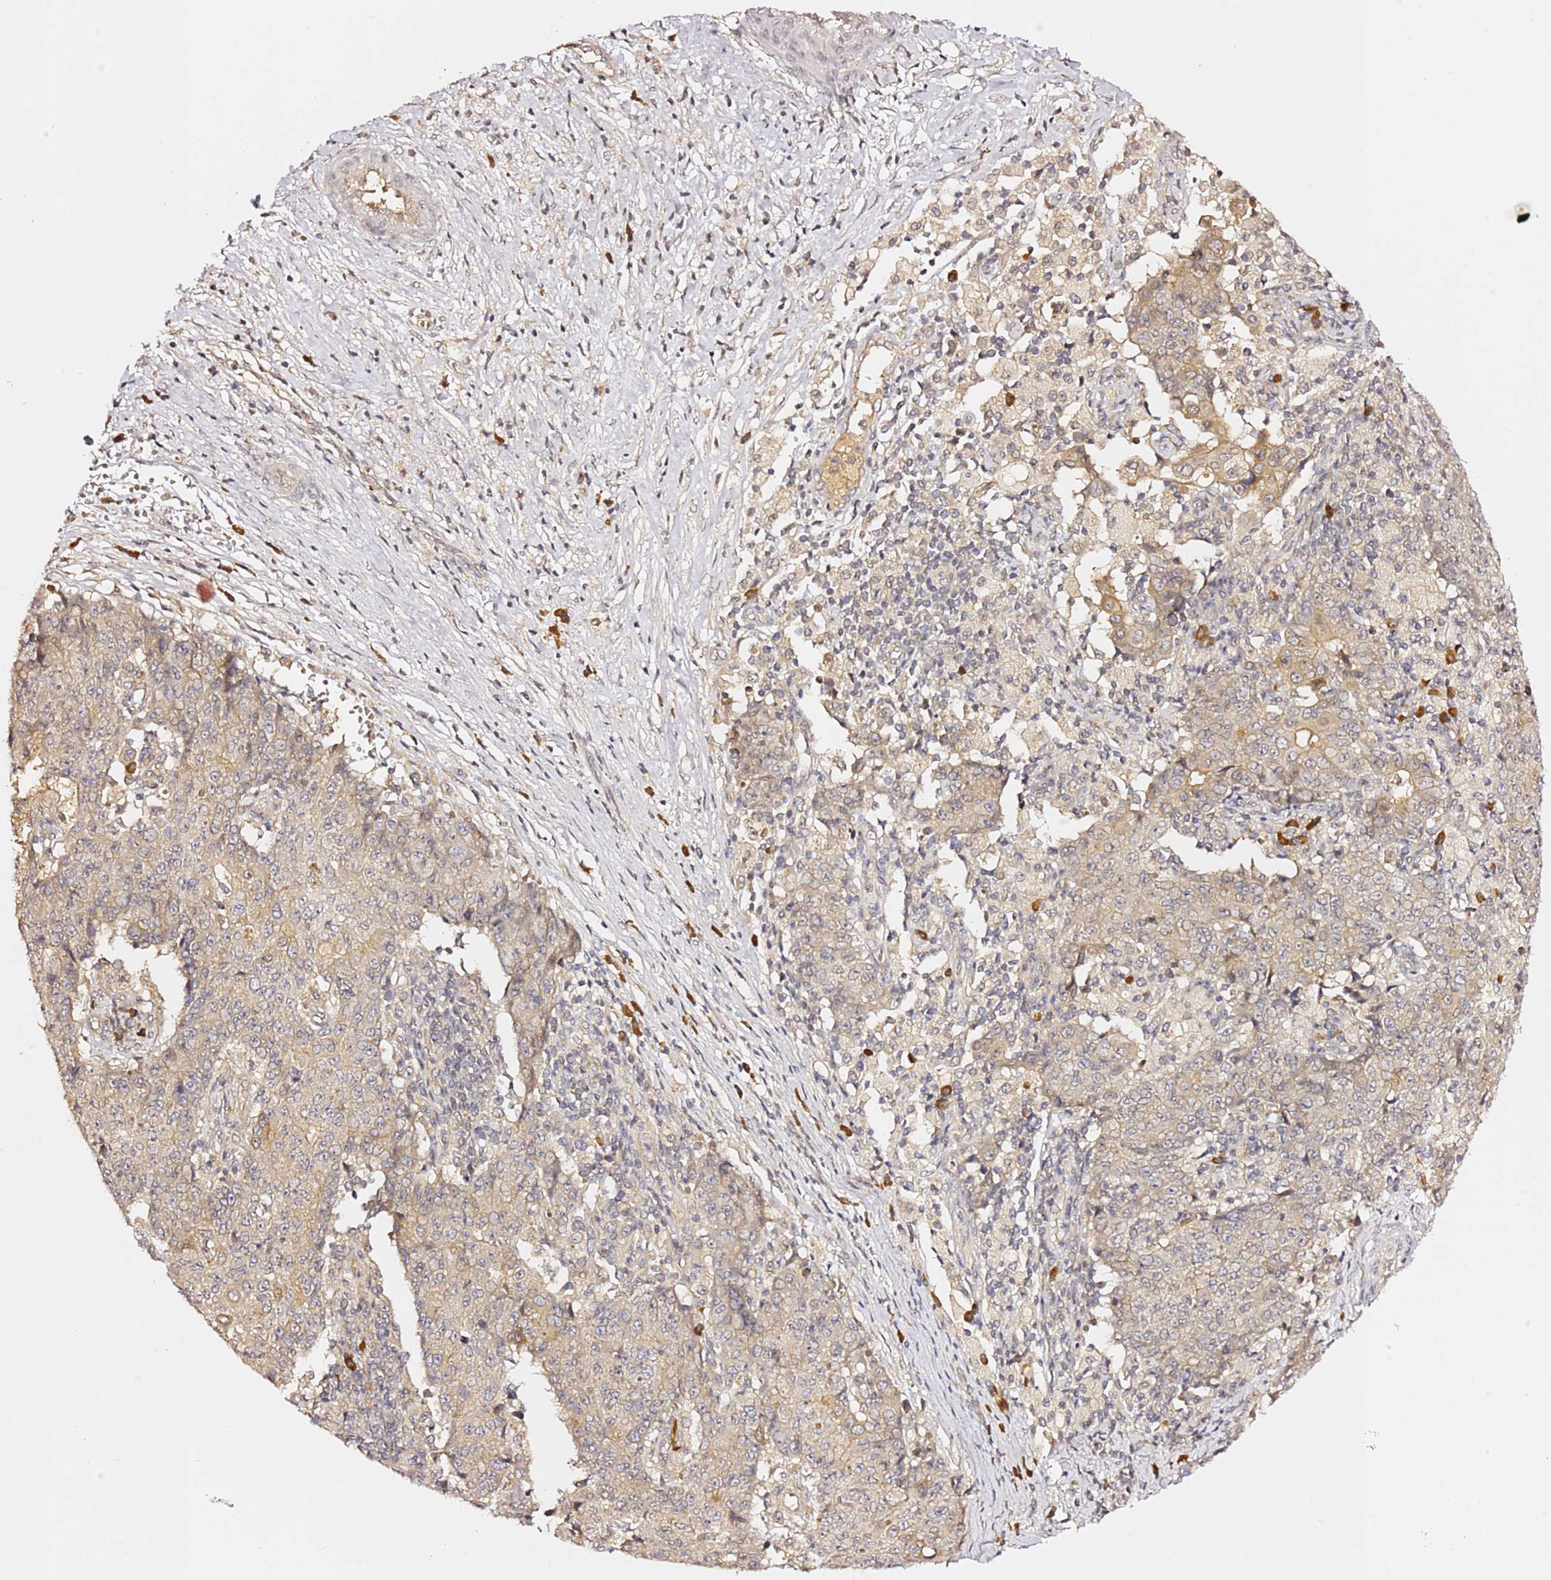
{"staining": {"intensity": "weak", "quantity": "25%-75%", "location": "cytoplasmic/membranous"}, "tissue": "ovarian cancer", "cell_type": "Tumor cells", "image_type": "cancer", "snomed": [{"axis": "morphology", "description": "Carcinoma, endometroid"}, {"axis": "topography", "description": "Ovary"}], "caption": "Endometroid carcinoma (ovarian) tissue shows weak cytoplasmic/membranous staining in about 25%-75% of tumor cells", "gene": "OSBPL2", "patient": {"sex": "female", "age": 42}}